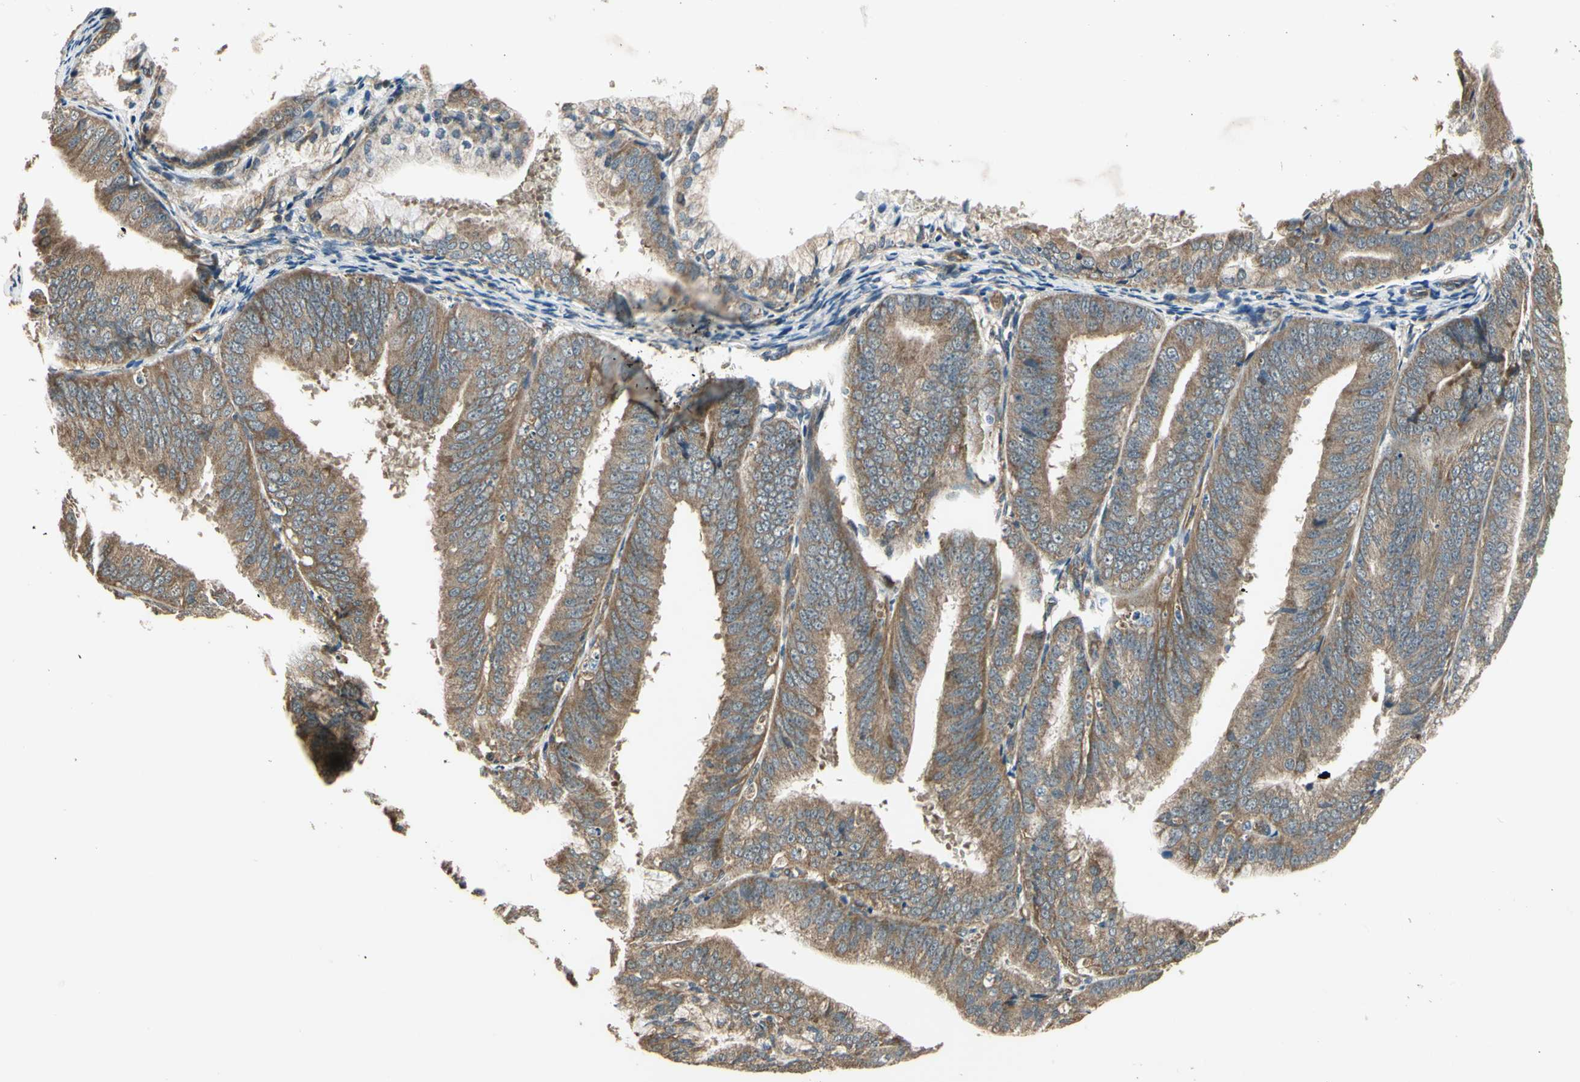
{"staining": {"intensity": "moderate", "quantity": ">75%", "location": "cytoplasmic/membranous"}, "tissue": "endometrial cancer", "cell_type": "Tumor cells", "image_type": "cancer", "snomed": [{"axis": "morphology", "description": "Adenocarcinoma, NOS"}, {"axis": "topography", "description": "Endometrium"}], "caption": "A histopathology image of endometrial cancer (adenocarcinoma) stained for a protein reveals moderate cytoplasmic/membranous brown staining in tumor cells. (brown staining indicates protein expression, while blue staining denotes nuclei).", "gene": "EFNB2", "patient": {"sex": "female", "age": 63}}